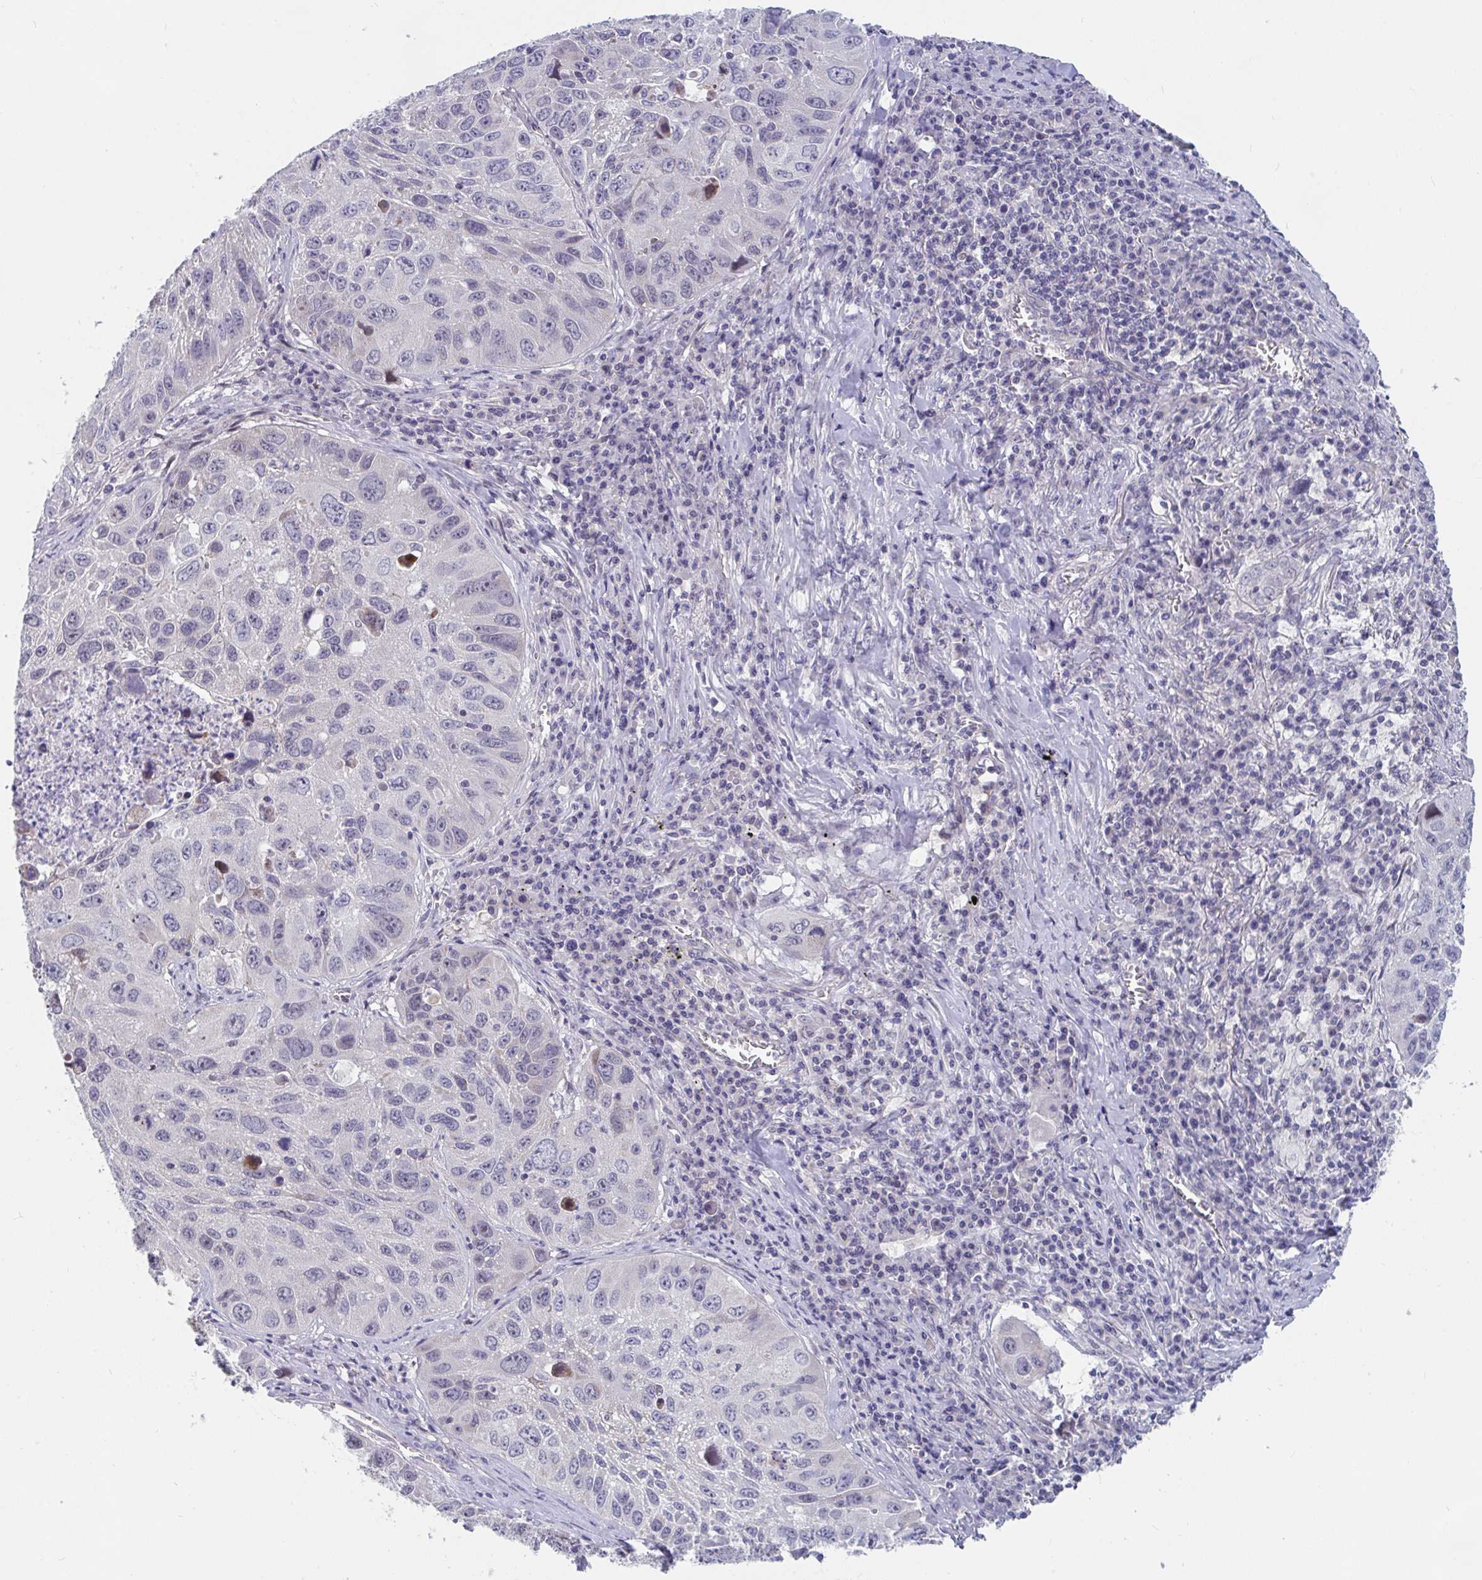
{"staining": {"intensity": "negative", "quantity": "none", "location": "none"}, "tissue": "lung cancer", "cell_type": "Tumor cells", "image_type": "cancer", "snomed": [{"axis": "morphology", "description": "Squamous cell carcinoma, NOS"}, {"axis": "topography", "description": "Lung"}], "caption": "This is a histopathology image of immunohistochemistry staining of lung cancer, which shows no expression in tumor cells.", "gene": "FAM156B", "patient": {"sex": "female", "age": 61}}